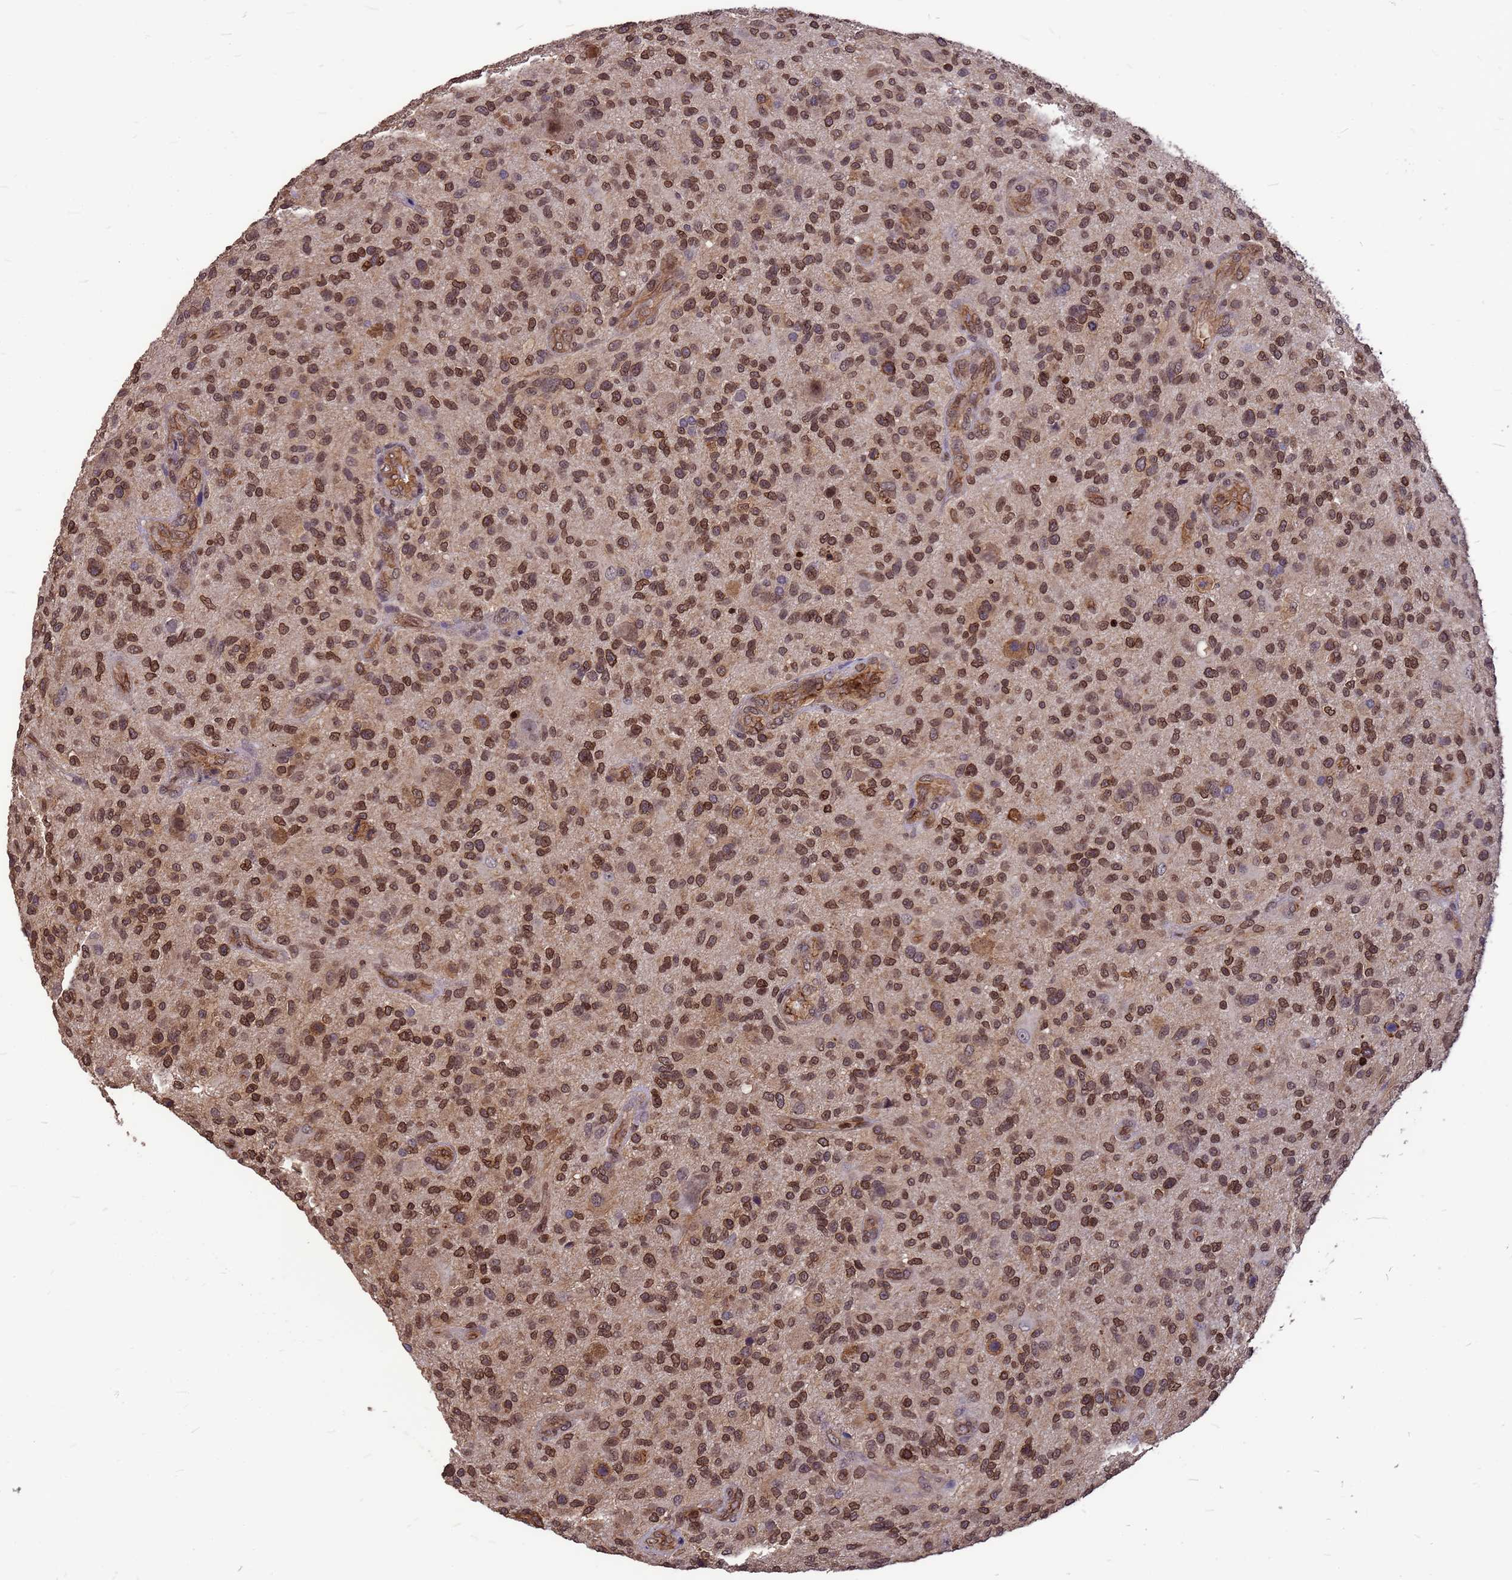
{"staining": {"intensity": "moderate", "quantity": ">75%", "location": "cytoplasmic/membranous,nuclear"}, "tissue": "glioma", "cell_type": "Tumor cells", "image_type": "cancer", "snomed": [{"axis": "morphology", "description": "Glioma, malignant, High grade"}, {"axis": "topography", "description": "Brain"}], "caption": "Glioma stained for a protein exhibits moderate cytoplasmic/membranous and nuclear positivity in tumor cells.", "gene": "C1orf35", "patient": {"sex": "male", "age": 47}}